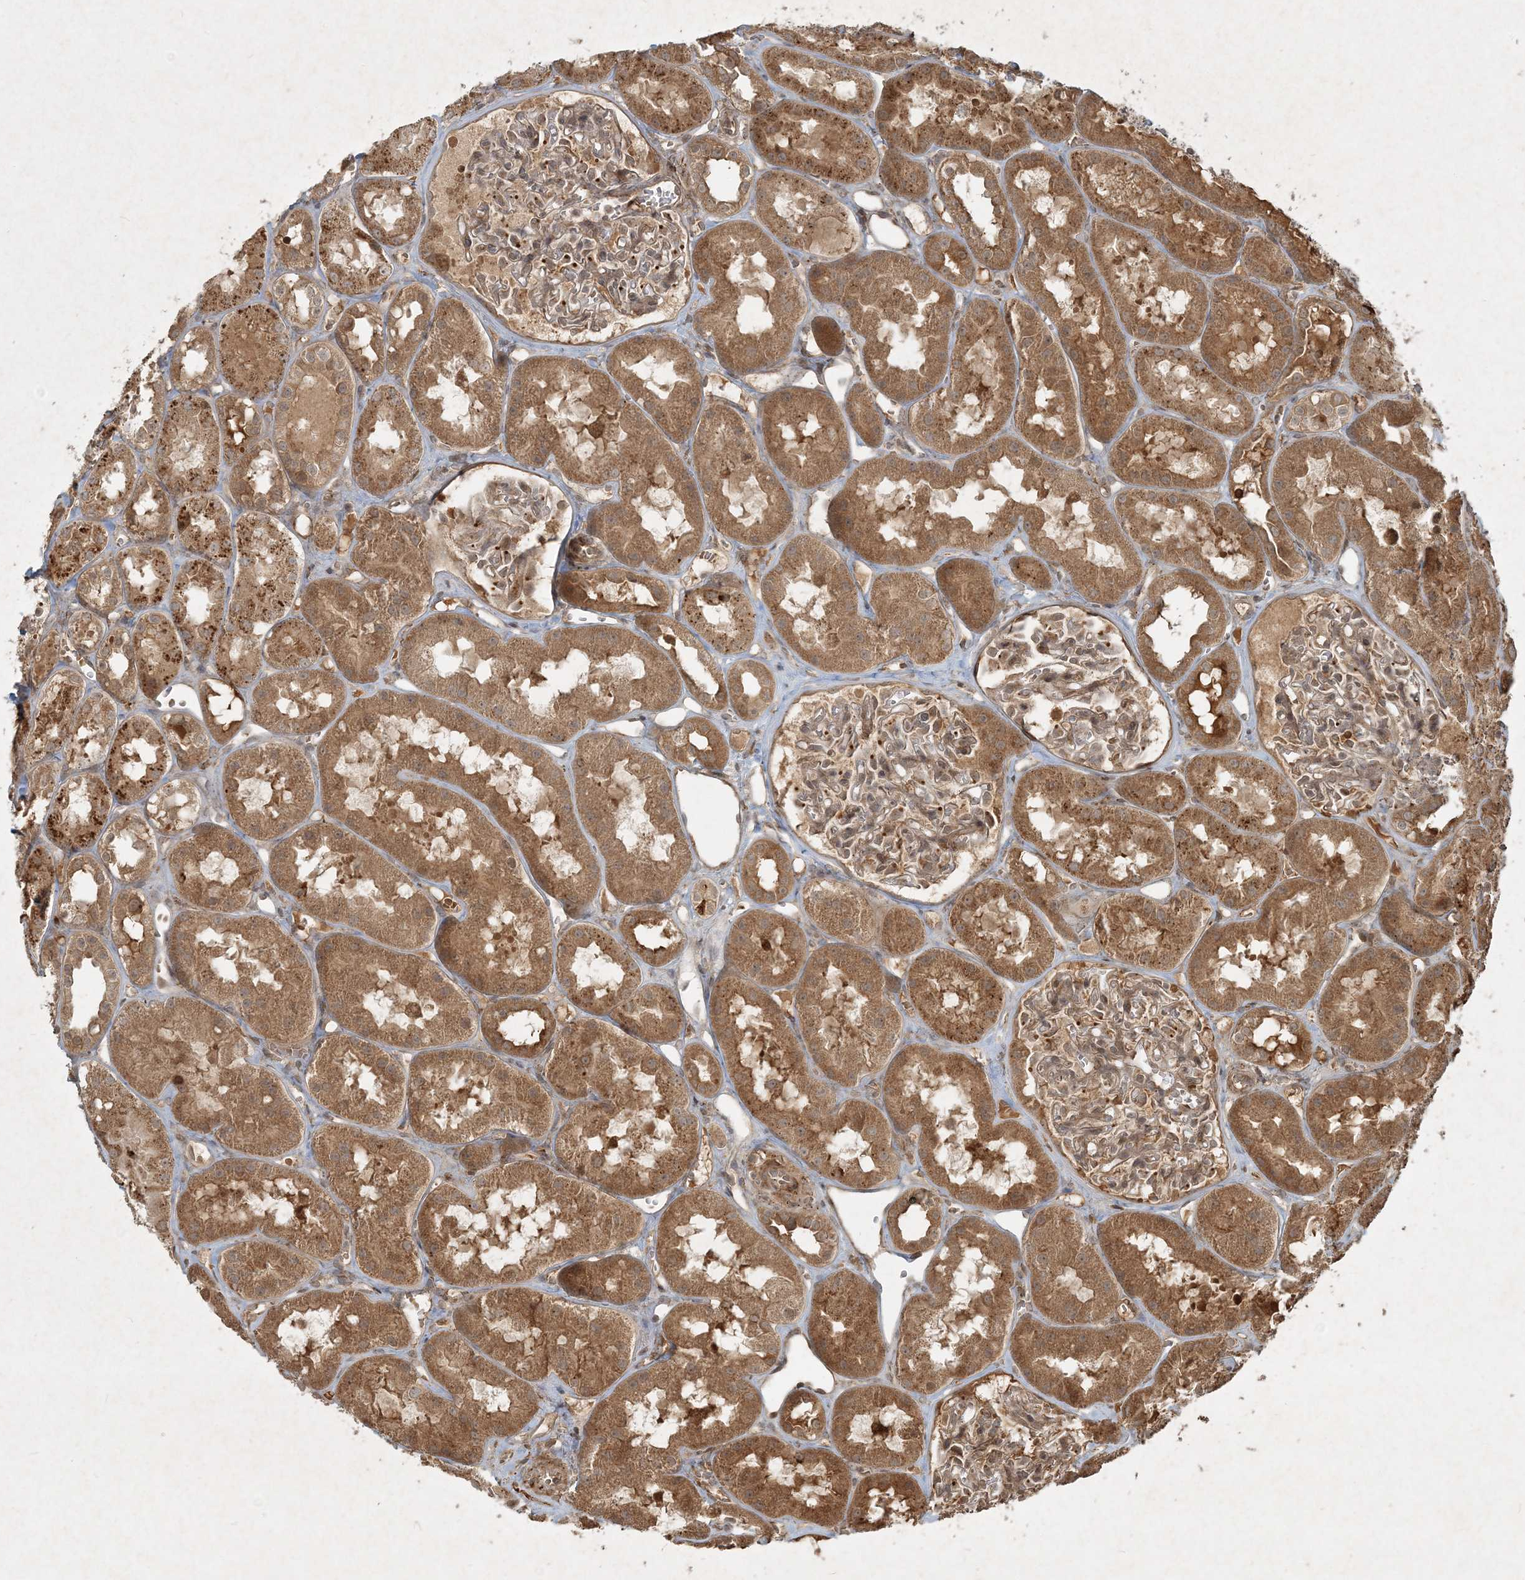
{"staining": {"intensity": "weak", "quantity": "25%-75%", "location": "cytoplasmic/membranous"}, "tissue": "kidney", "cell_type": "Cells in glomeruli", "image_type": "normal", "snomed": [{"axis": "morphology", "description": "Normal tissue, NOS"}, {"axis": "topography", "description": "Kidney"}], "caption": "Immunohistochemistry (IHC) photomicrograph of unremarkable kidney: human kidney stained using IHC shows low levels of weak protein expression localized specifically in the cytoplasmic/membranous of cells in glomeruli, appearing as a cytoplasmic/membranous brown color.", "gene": "NARS1", "patient": {"sex": "male", "age": 16}}